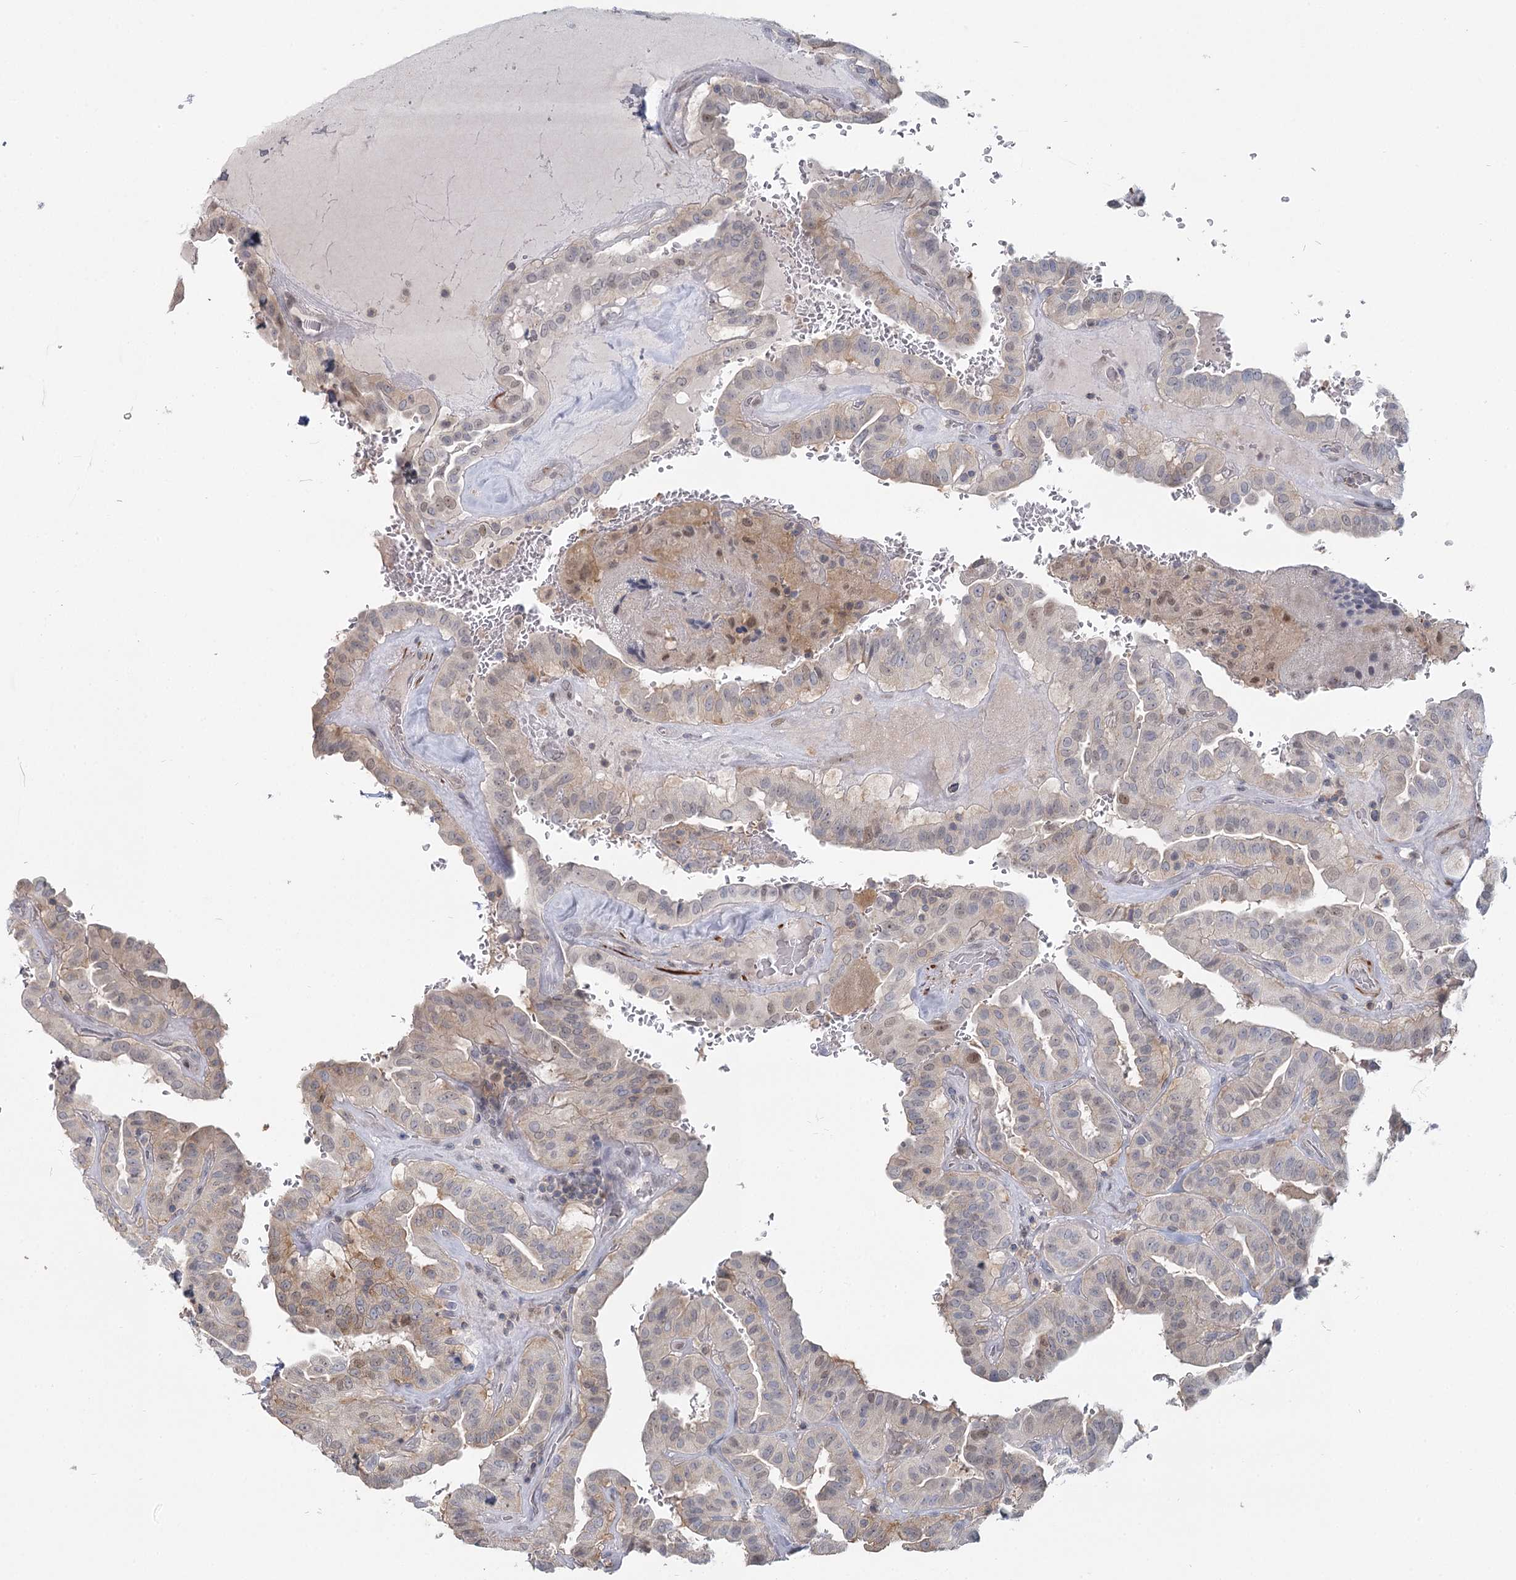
{"staining": {"intensity": "weak", "quantity": "<25%", "location": "cytoplasmic/membranous,nuclear"}, "tissue": "thyroid cancer", "cell_type": "Tumor cells", "image_type": "cancer", "snomed": [{"axis": "morphology", "description": "Papillary adenocarcinoma, NOS"}, {"axis": "topography", "description": "Thyroid gland"}], "caption": "An IHC micrograph of papillary adenocarcinoma (thyroid) is shown. There is no staining in tumor cells of papillary adenocarcinoma (thyroid).", "gene": "USP11", "patient": {"sex": "male", "age": 77}}